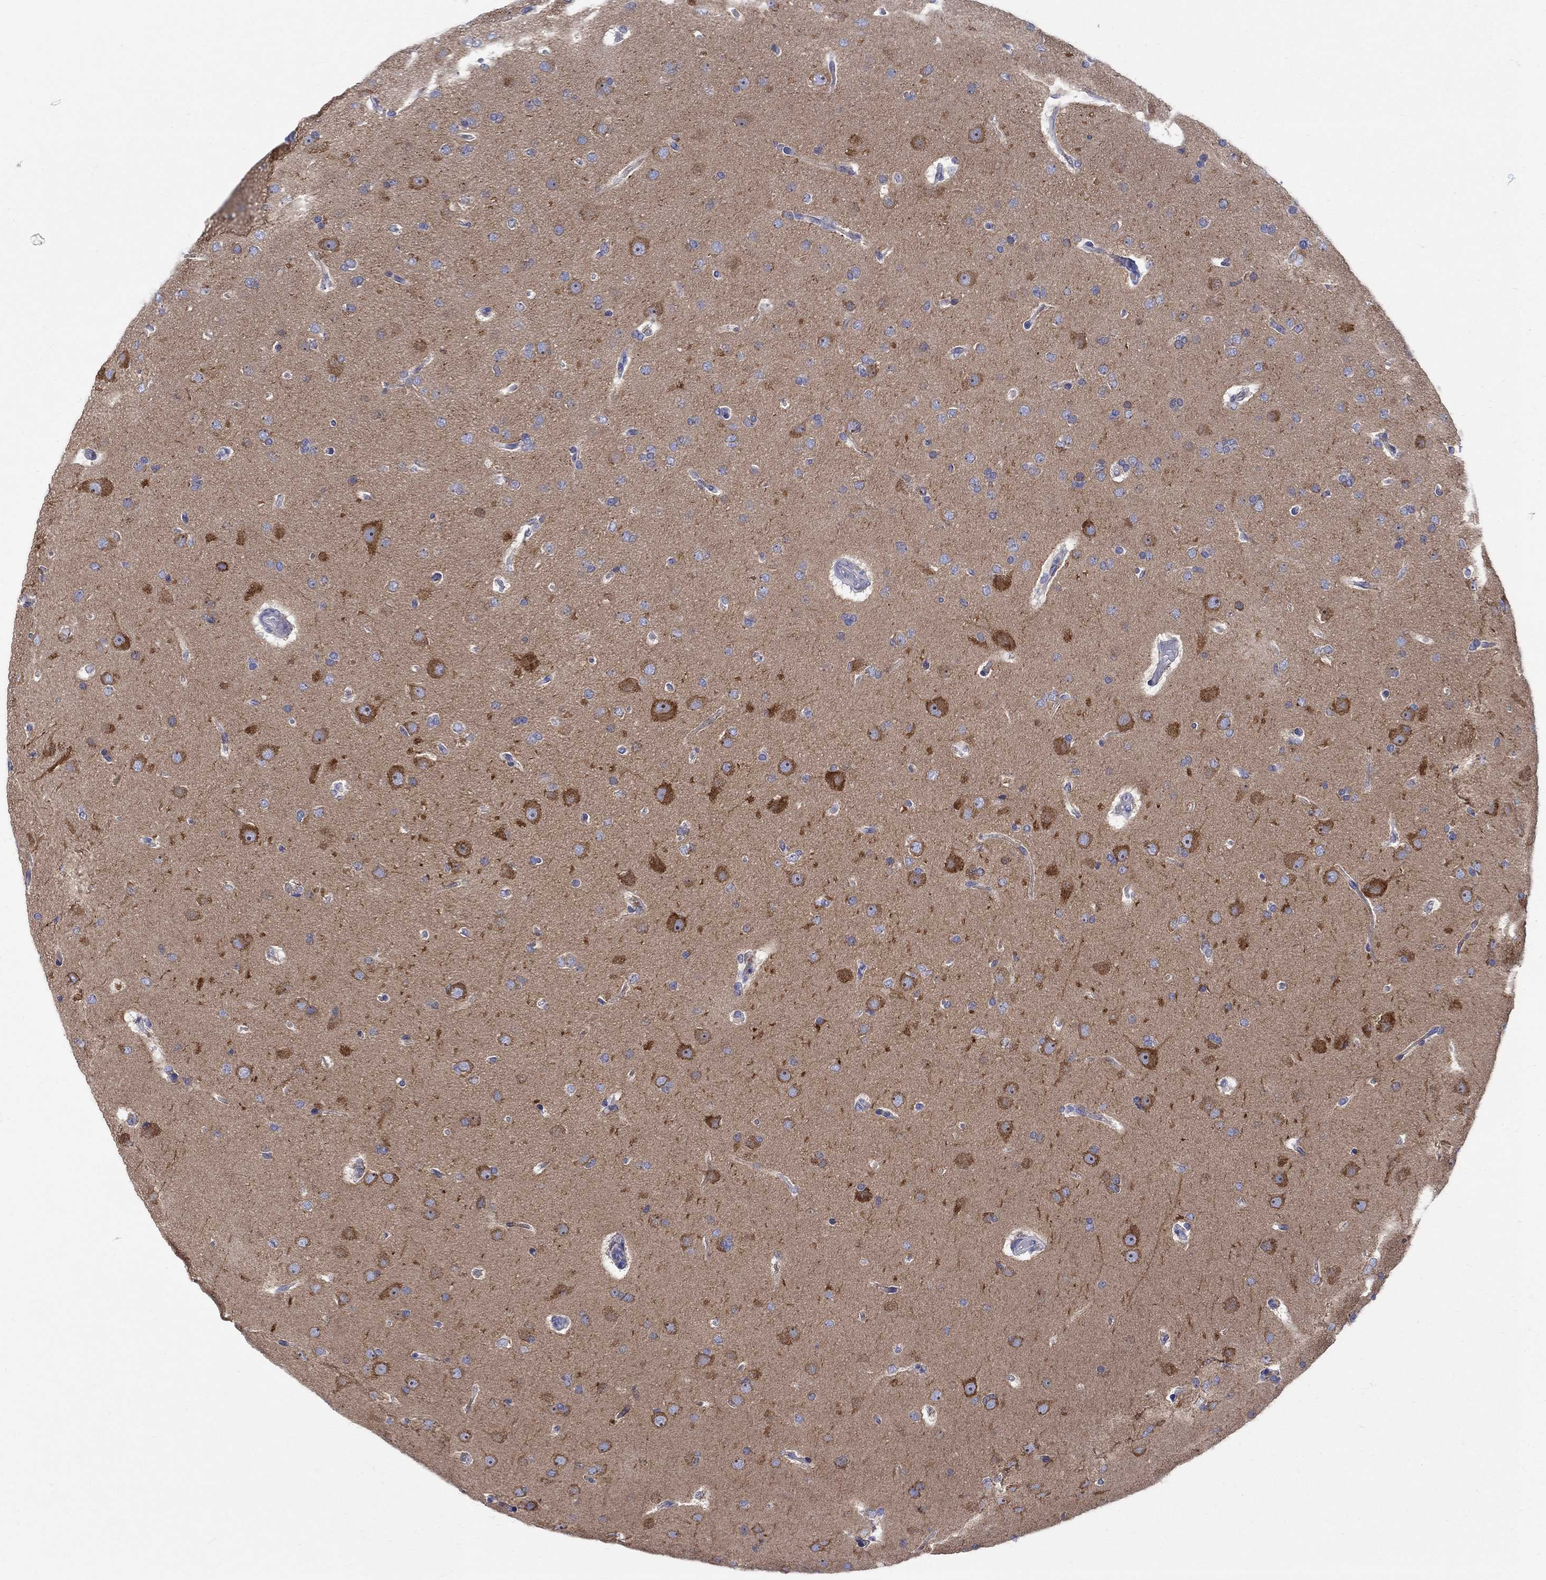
{"staining": {"intensity": "negative", "quantity": "none", "location": "none"}, "tissue": "glioma", "cell_type": "Tumor cells", "image_type": "cancer", "snomed": [{"axis": "morphology", "description": "Glioma, malignant, NOS"}, {"axis": "topography", "description": "Cerebral cortex"}], "caption": "IHC of malignant glioma exhibits no positivity in tumor cells.", "gene": "REEP2", "patient": {"sex": "male", "age": 58}}